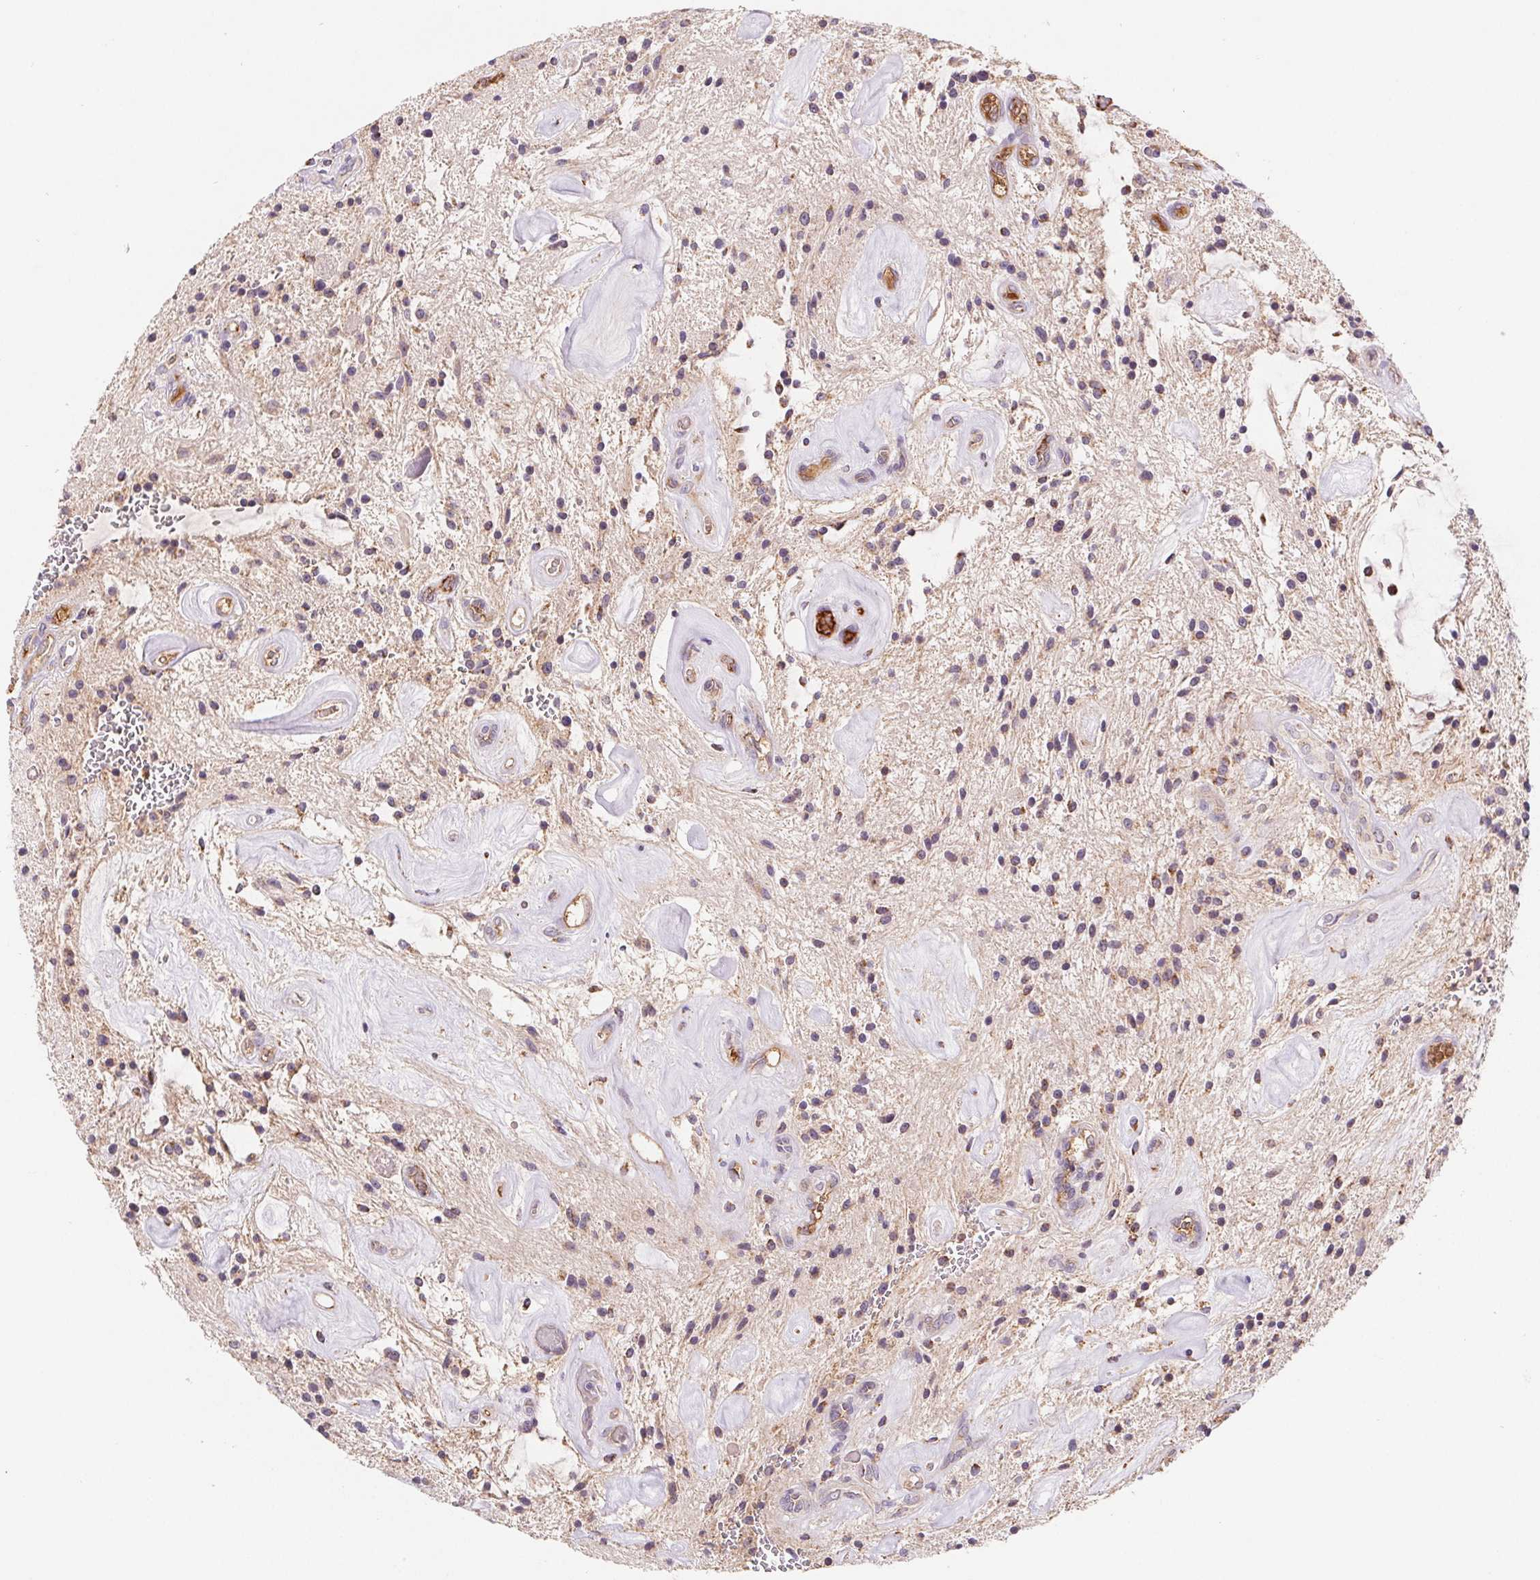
{"staining": {"intensity": "weak", "quantity": "<25%", "location": "cytoplasmic/membranous"}, "tissue": "glioma", "cell_type": "Tumor cells", "image_type": "cancer", "snomed": [{"axis": "morphology", "description": "Glioma, malignant, Low grade"}, {"axis": "topography", "description": "Cerebellum"}], "caption": "IHC of malignant glioma (low-grade) shows no staining in tumor cells. (DAB immunohistochemistry, high magnification).", "gene": "EMC6", "patient": {"sex": "female", "age": 14}}